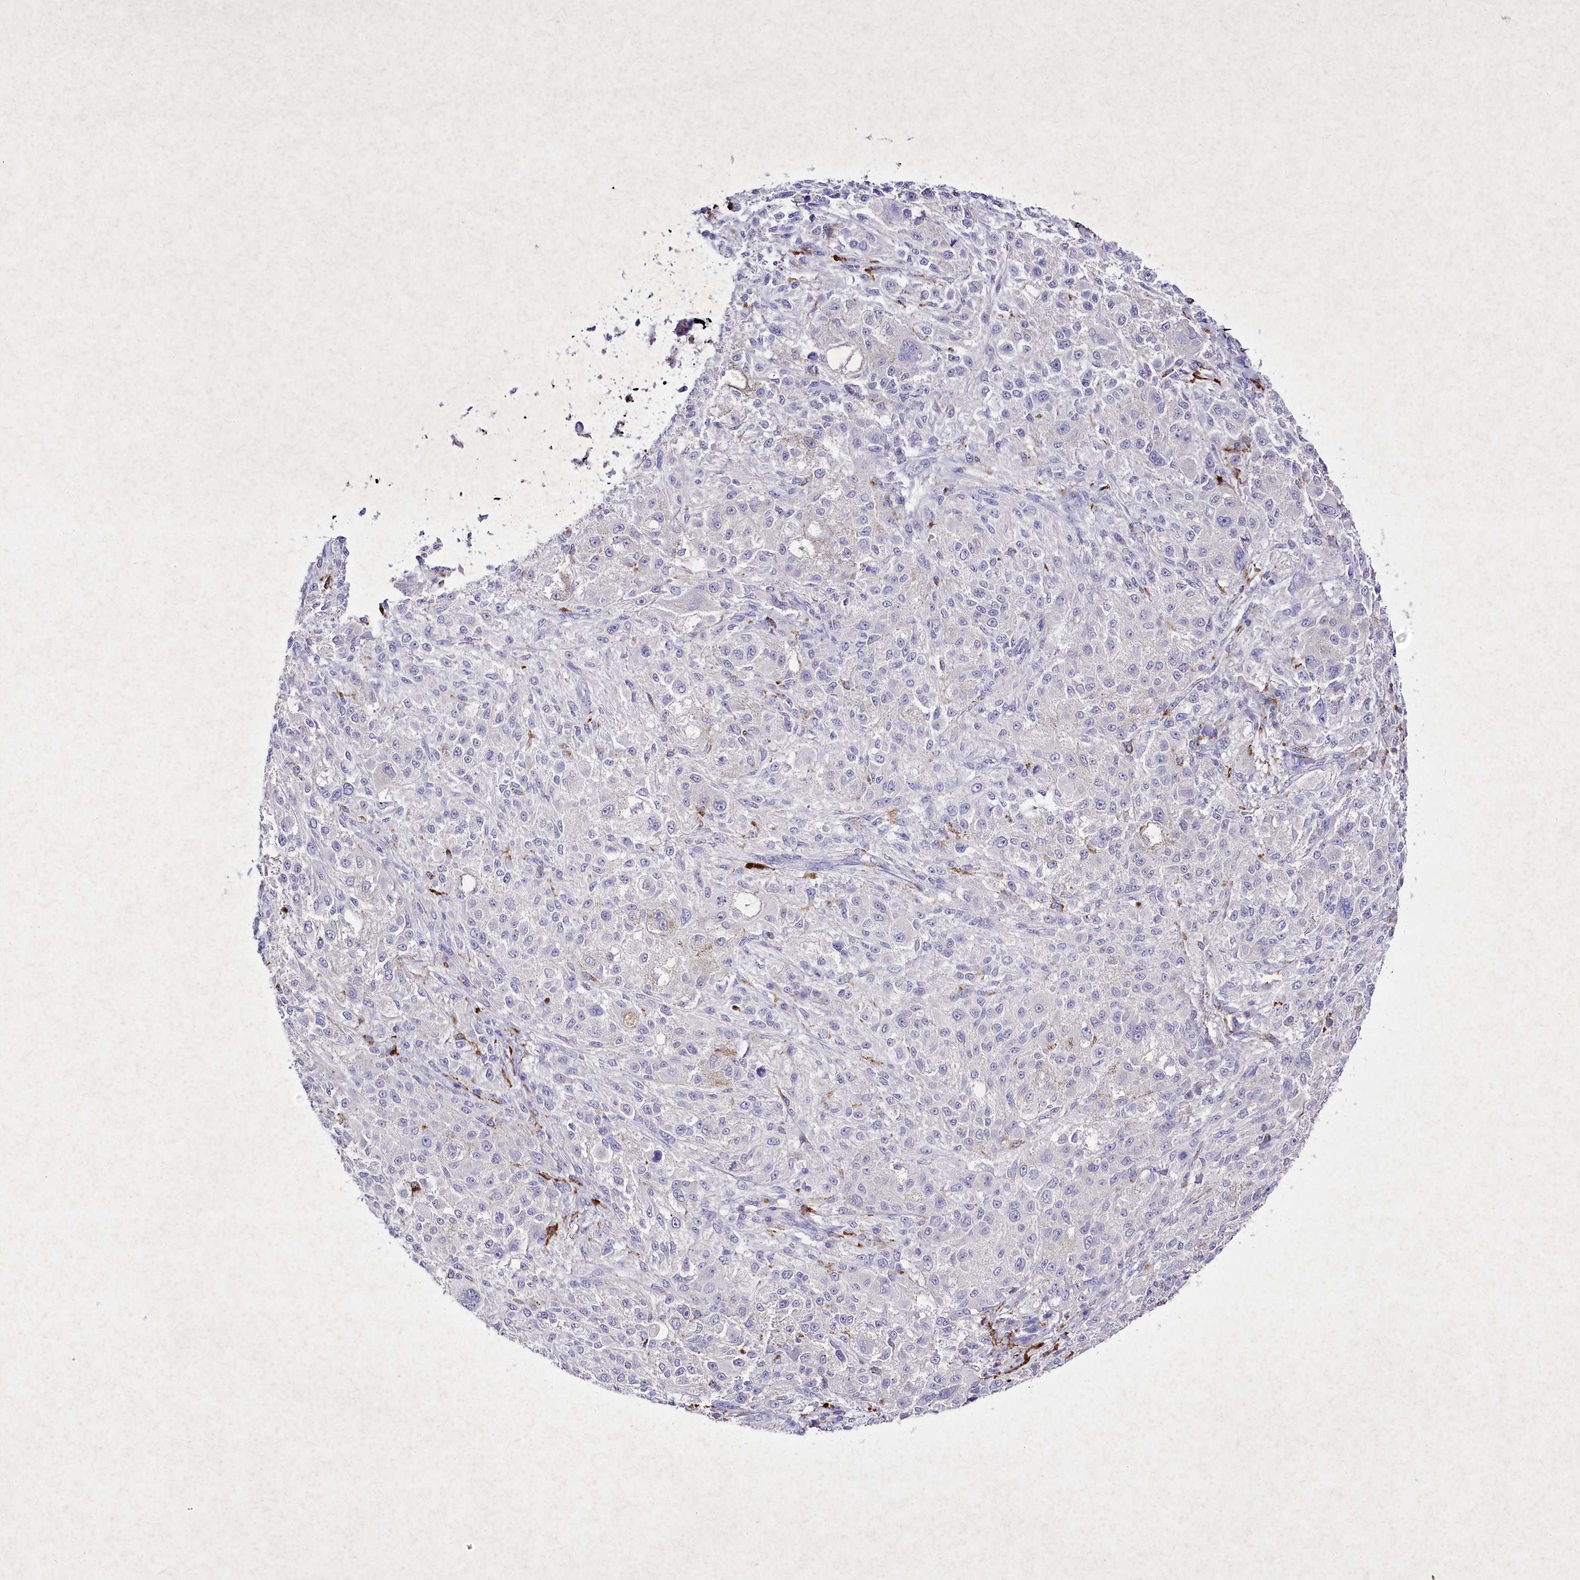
{"staining": {"intensity": "negative", "quantity": "none", "location": "none"}, "tissue": "melanoma", "cell_type": "Tumor cells", "image_type": "cancer", "snomed": [{"axis": "morphology", "description": "Necrosis, NOS"}, {"axis": "morphology", "description": "Malignant melanoma, NOS"}, {"axis": "topography", "description": "Skin"}], "caption": "This is an immunohistochemistry (IHC) micrograph of melanoma. There is no expression in tumor cells.", "gene": "CLEC4M", "patient": {"sex": "female", "age": 87}}